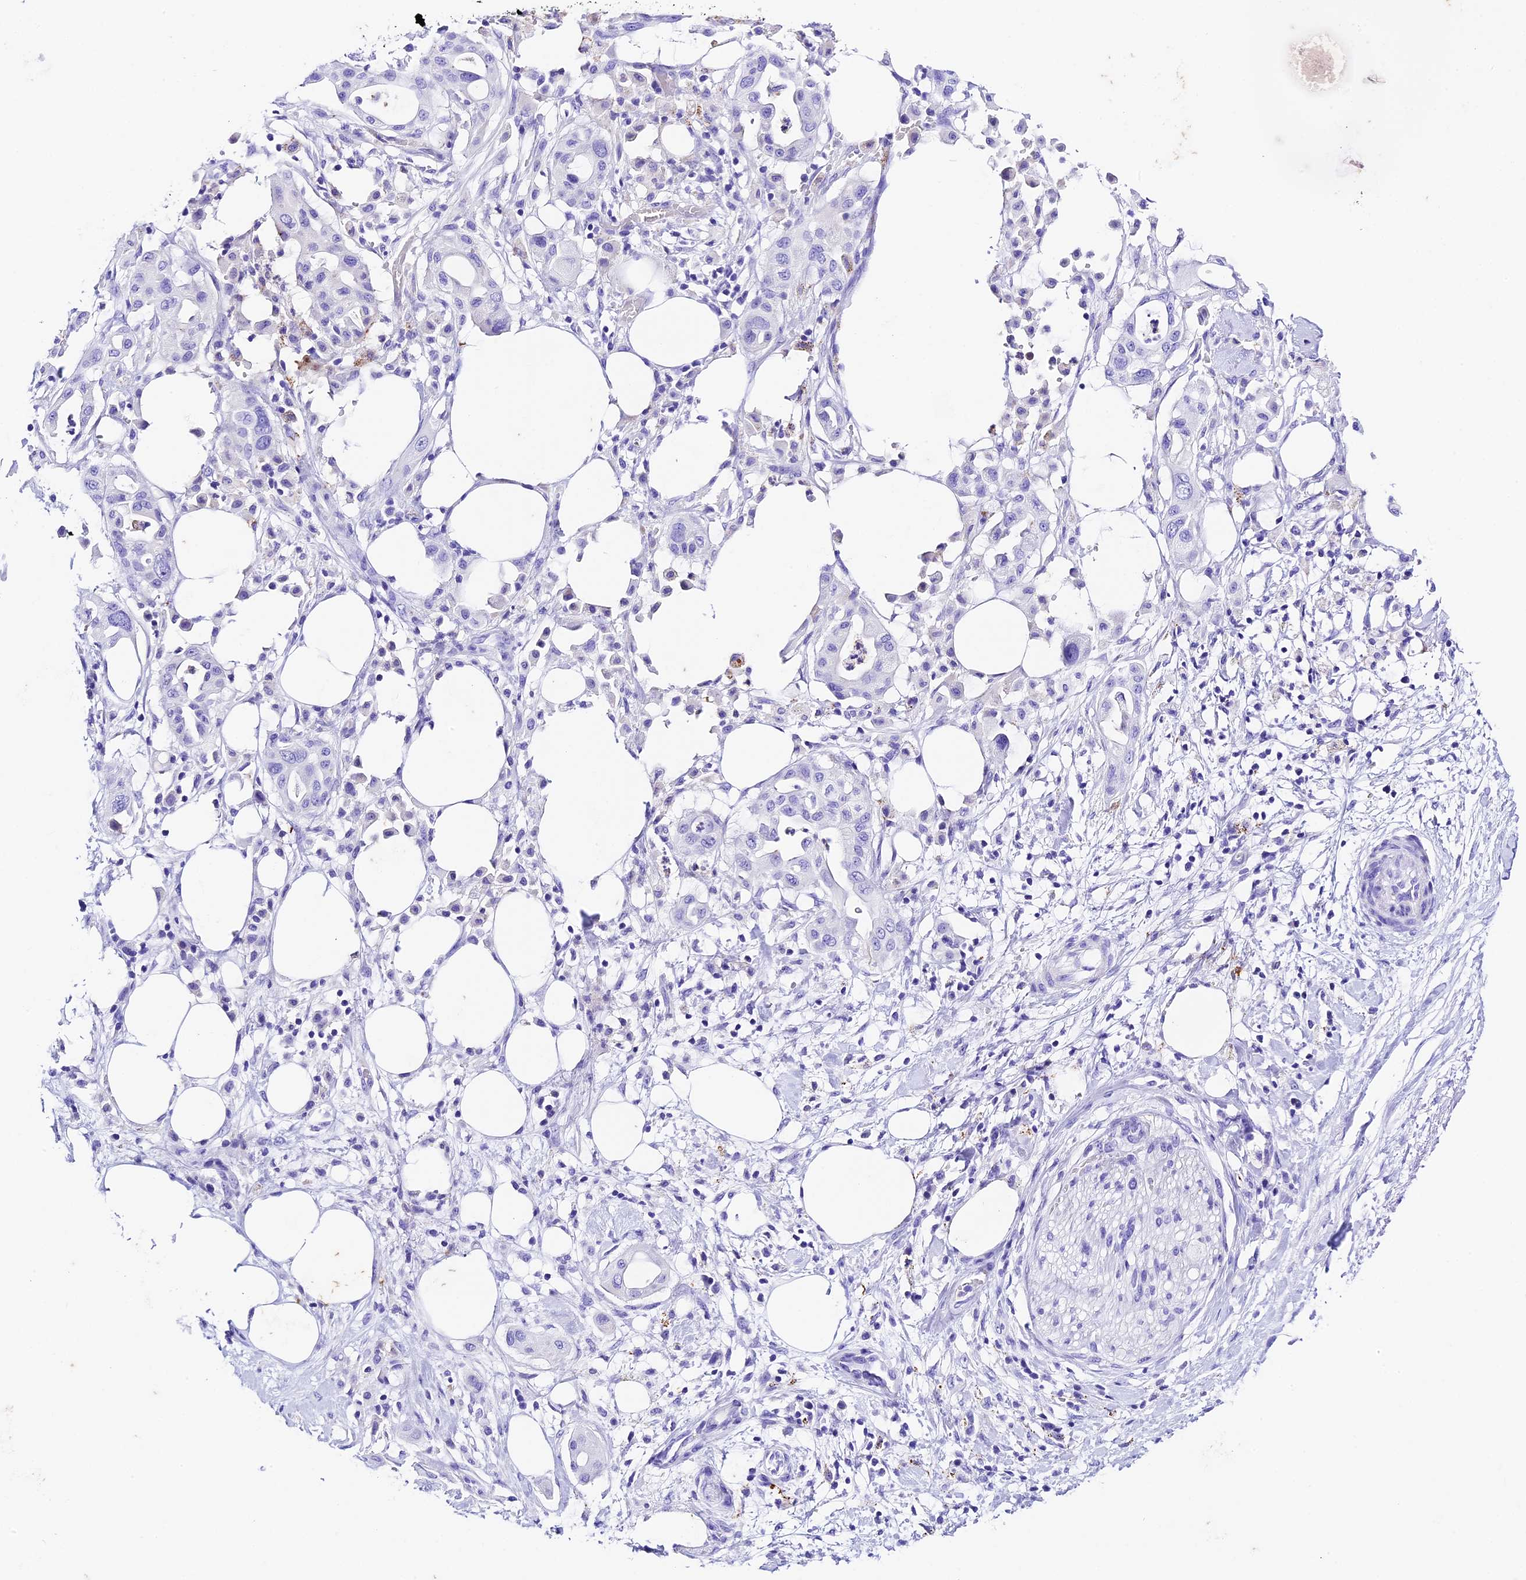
{"staining": {"intensity": "negative", "quantity": "none", "location": "none"}, "tissue": "pancreatic cancer", "cell_type": "Tumor cells", "image_type": "cancer", "snomed": [{"axis": "morphology", "description": "Adenocarcinoma, NOS"}, {"axis": "topography", "description": "Pancreas"}], "caption": "Immunohistochemistry image of neoplastic tissue: human pancreatic cancer stained with DAB reveals no significant protein staining in tumor cells. The staining is performed using DAB brown chromogen with nuclei counter-stained in using hematoxylin.", "gene": "PSG11", "patient": {"sex": "male", "age": 68}}